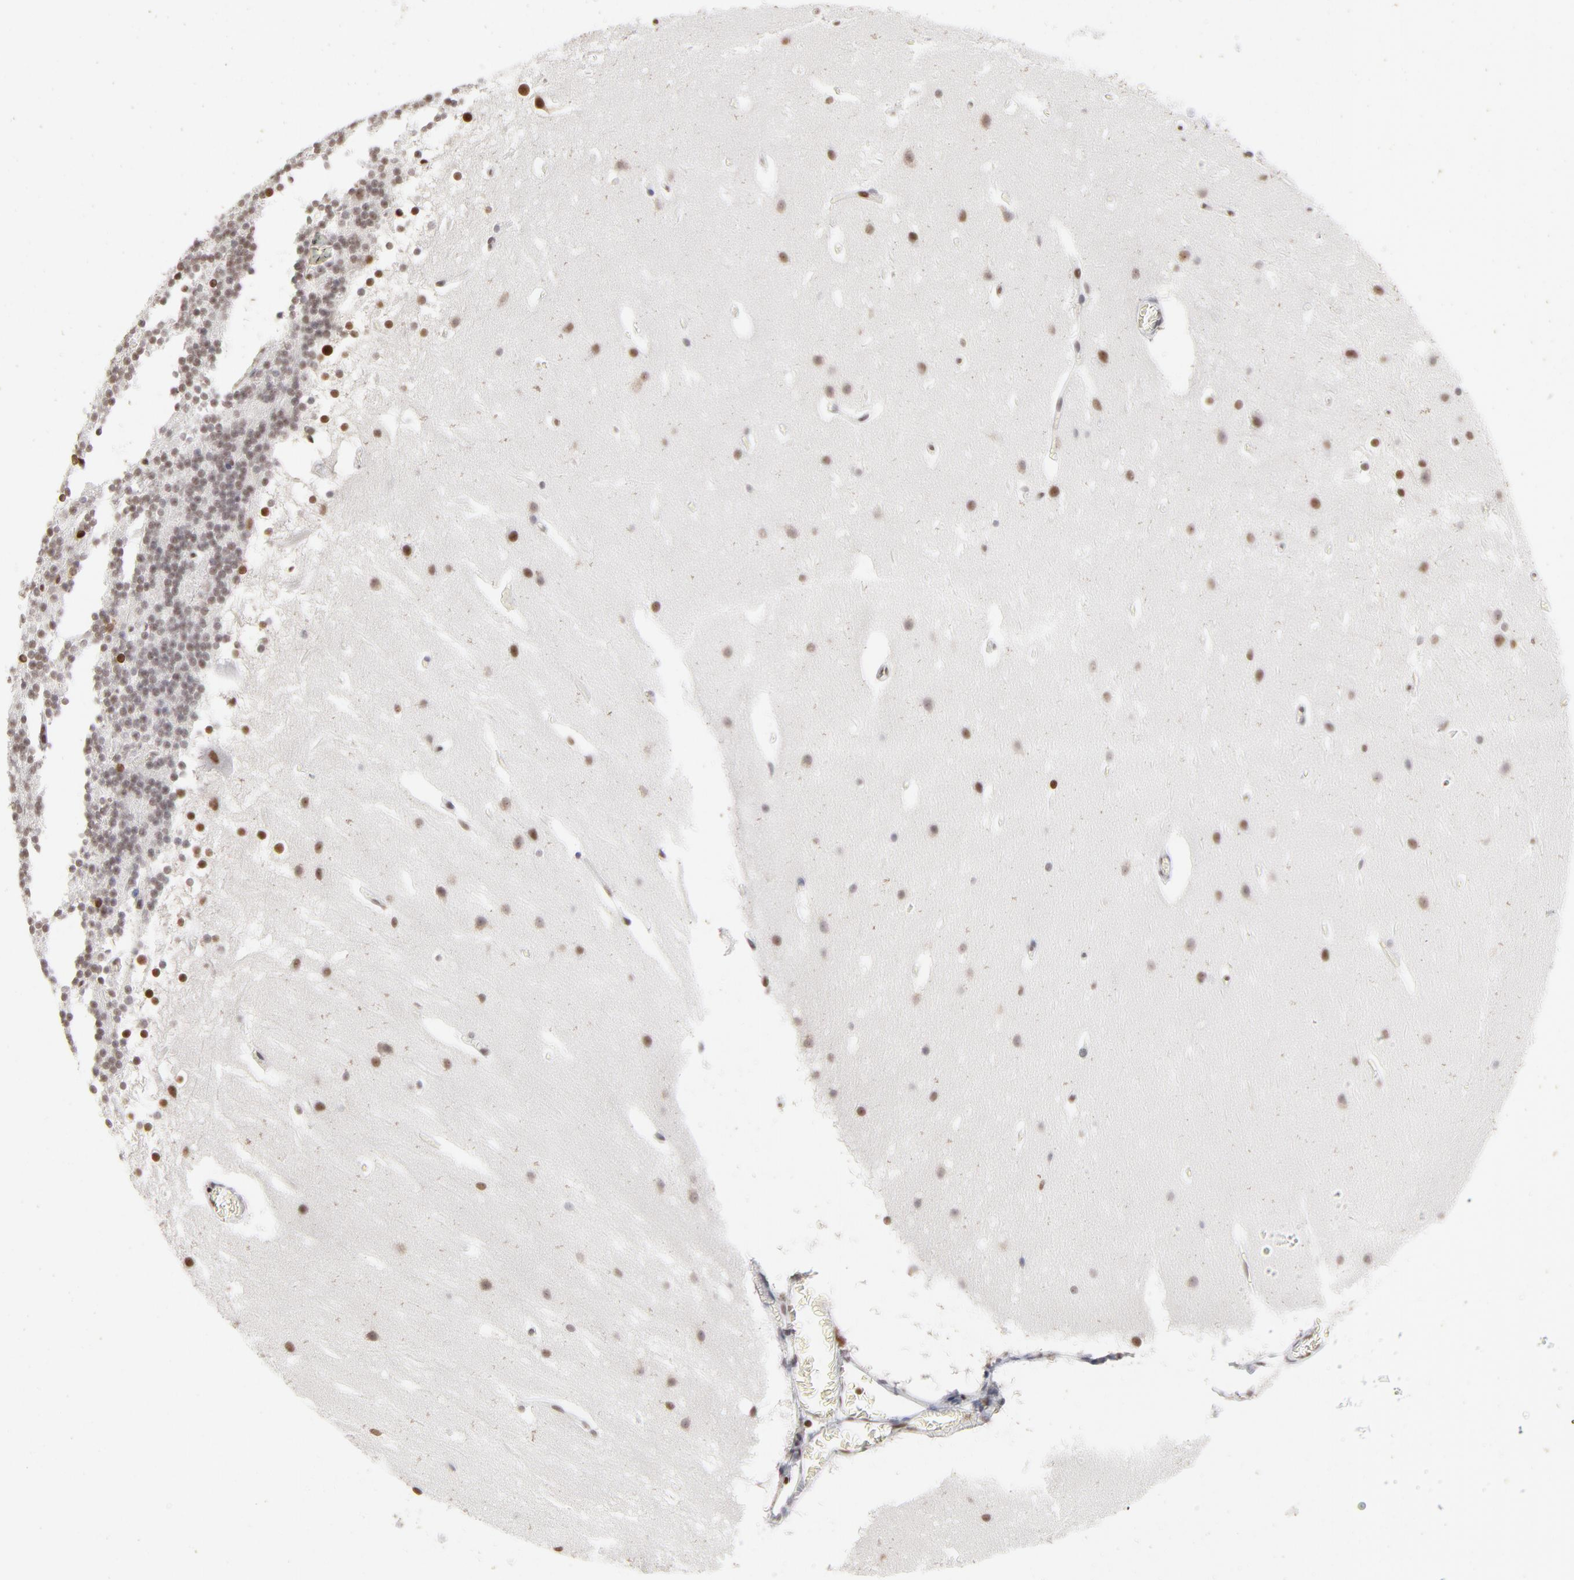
{"staining": {"intensity": "strong", "quantity": "<25%", "location": "nuclear"}, "tissue": "cerebellum", "cell_type": "Cells in granular layer", "image_type": "normal", "snomed": [{"axis": "morphology", "description": "Normal tissue, NOS"}, {"axis": "topography", "description": "Cerebellum"}], "caption": "Immunohistochemistry (IHC) of unremarkable cerebellum demonstrates medium levels of strong nuclear positivity in about <25% of cells in granular layer. The protein is shown in brown color, while the nuclei are stained blue.", "gene": "PARP1", "patient": {"sex": "female", "age": 19}}